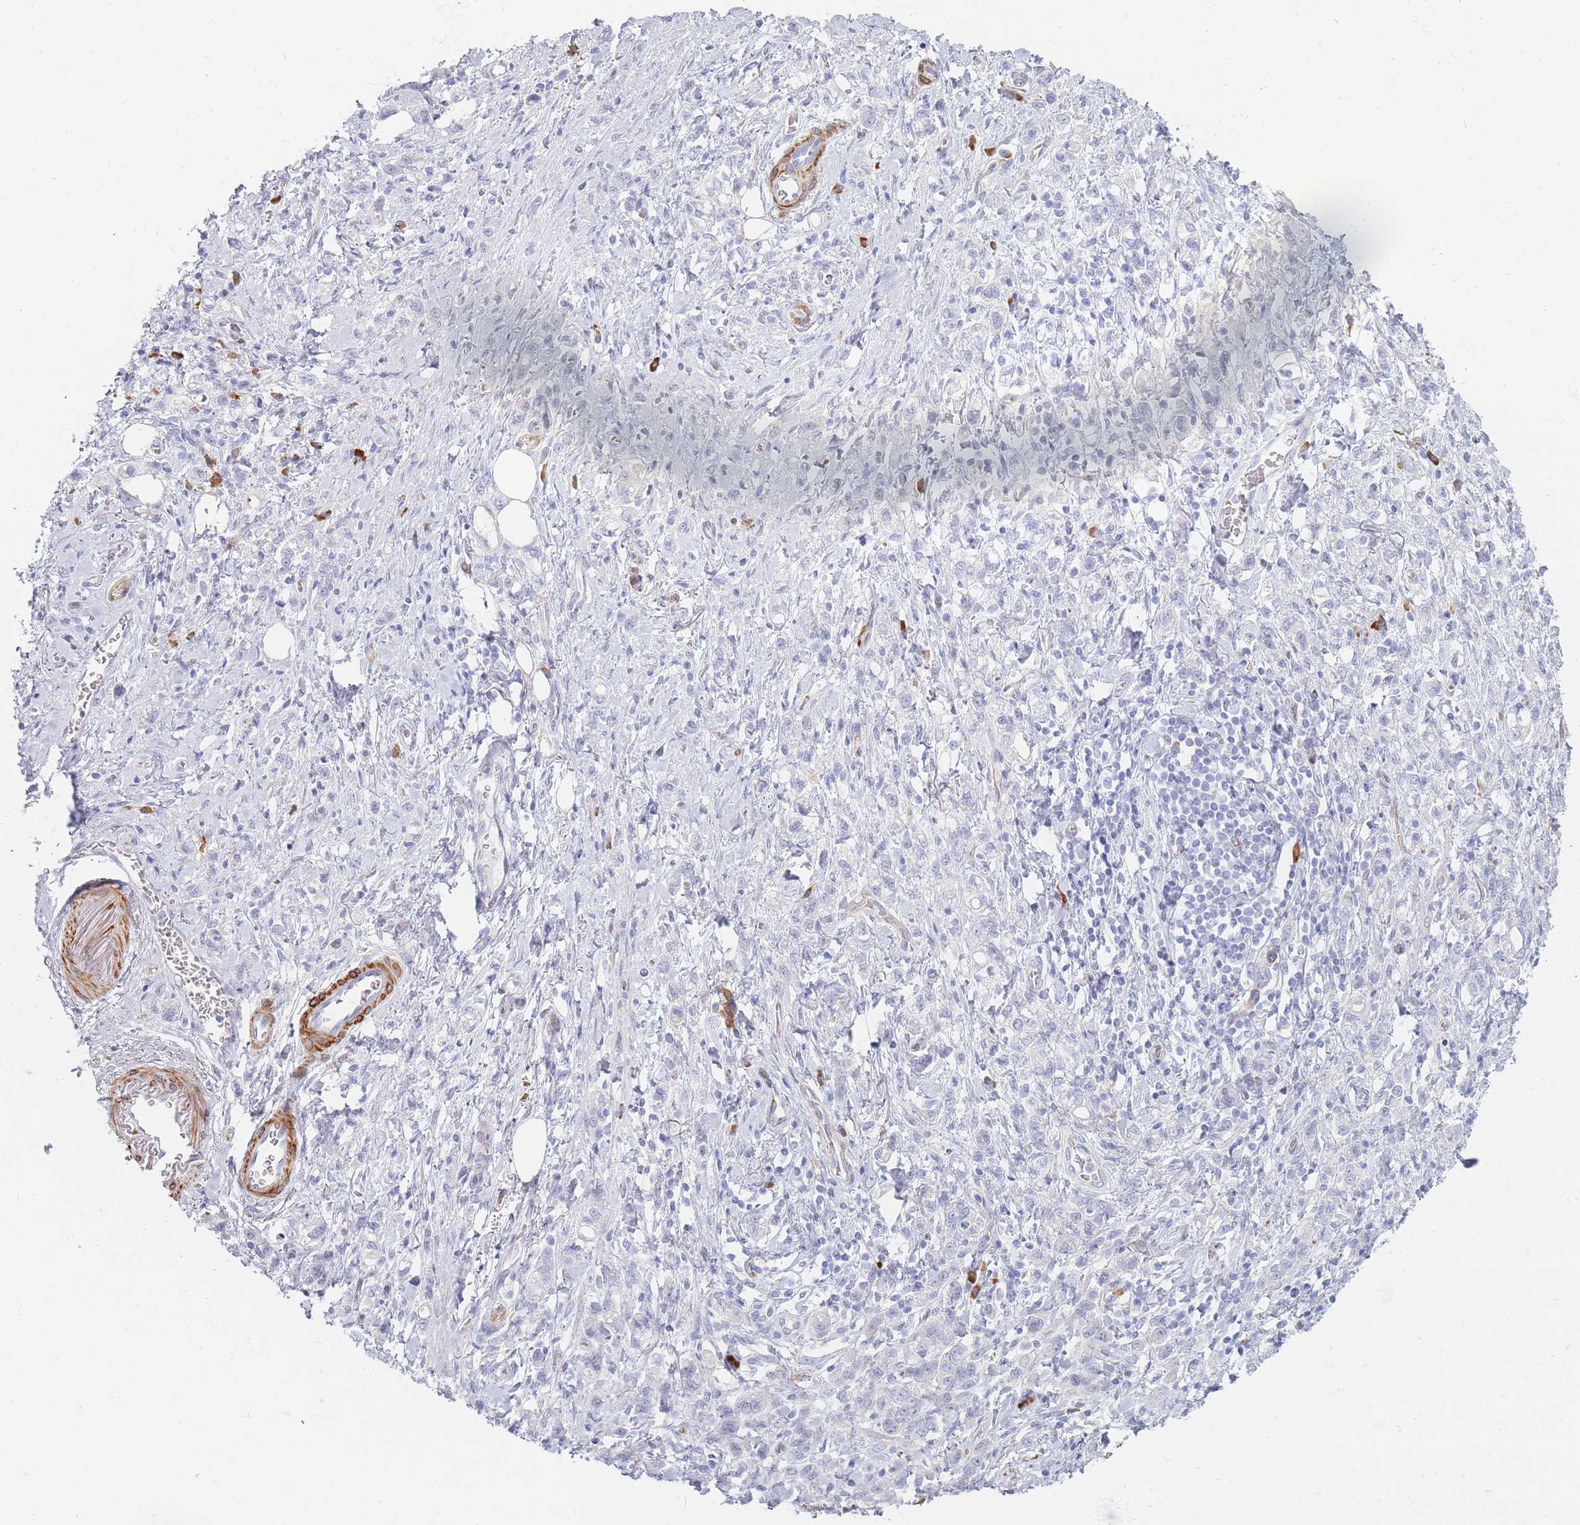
{"staining": {"intensity": "negative", "quantity": "none", "location": "none"}, "tissue": "stomach cancer", "cell_type": "Tumor cells", "image_type": "cancer", "snomed": [{"axis": "morphology", "description": "Adenocarcinoma, NOS"}, {"axis": "topography", "description": "Stomach"}], "caption": "DAB (3,3'-diaminobenzidine) immunohistochemical staining of human stomach cancer demonstrates no significant expression in tumor cells.", "gene": "ERBIN", "patient": {"sex": "male", "age": 77}}